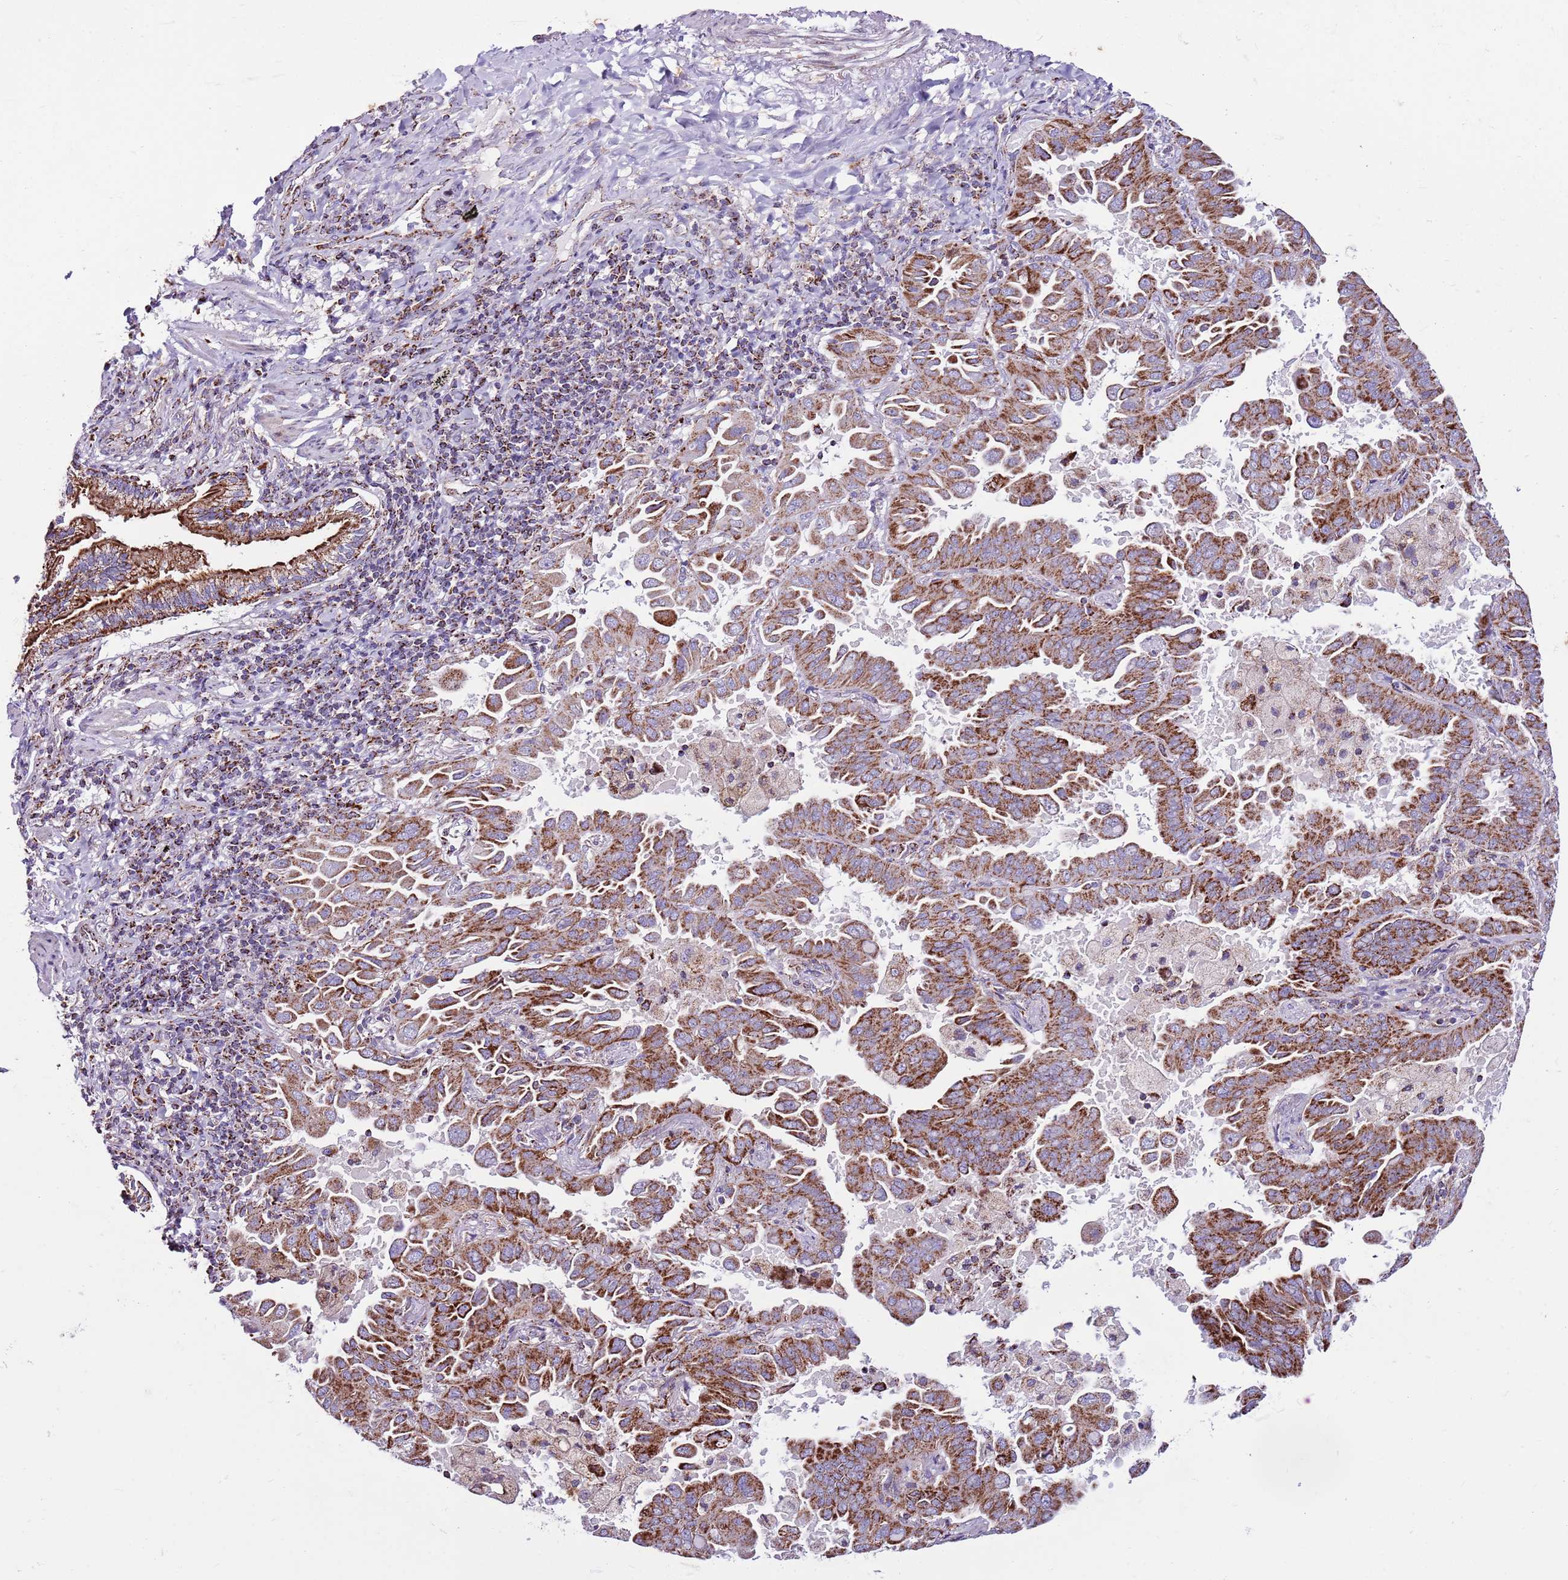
{"staining": {"intensity": "moderate", "quantity": ">75%", "location": "cytoplasmic/membranous"}, "tissue": "lung cancer", "cell_type": "Tumor cells", "image_type": "cancer", "snomed": [{"axis": "morphology", "description": "Adenocarcinoma, NOS"}, {"axis": "topography", "description": "Lung"}], "caption": "IHC micrograph of human adenocarcinoma (lung) stained for a protein (brown), which demonstrates medium levels of moderate cytoplasmic/membranous staining in about >75% of tumor cells.", "gene": "HECTD4", "patient": {"sex": "male", "age": 64}}